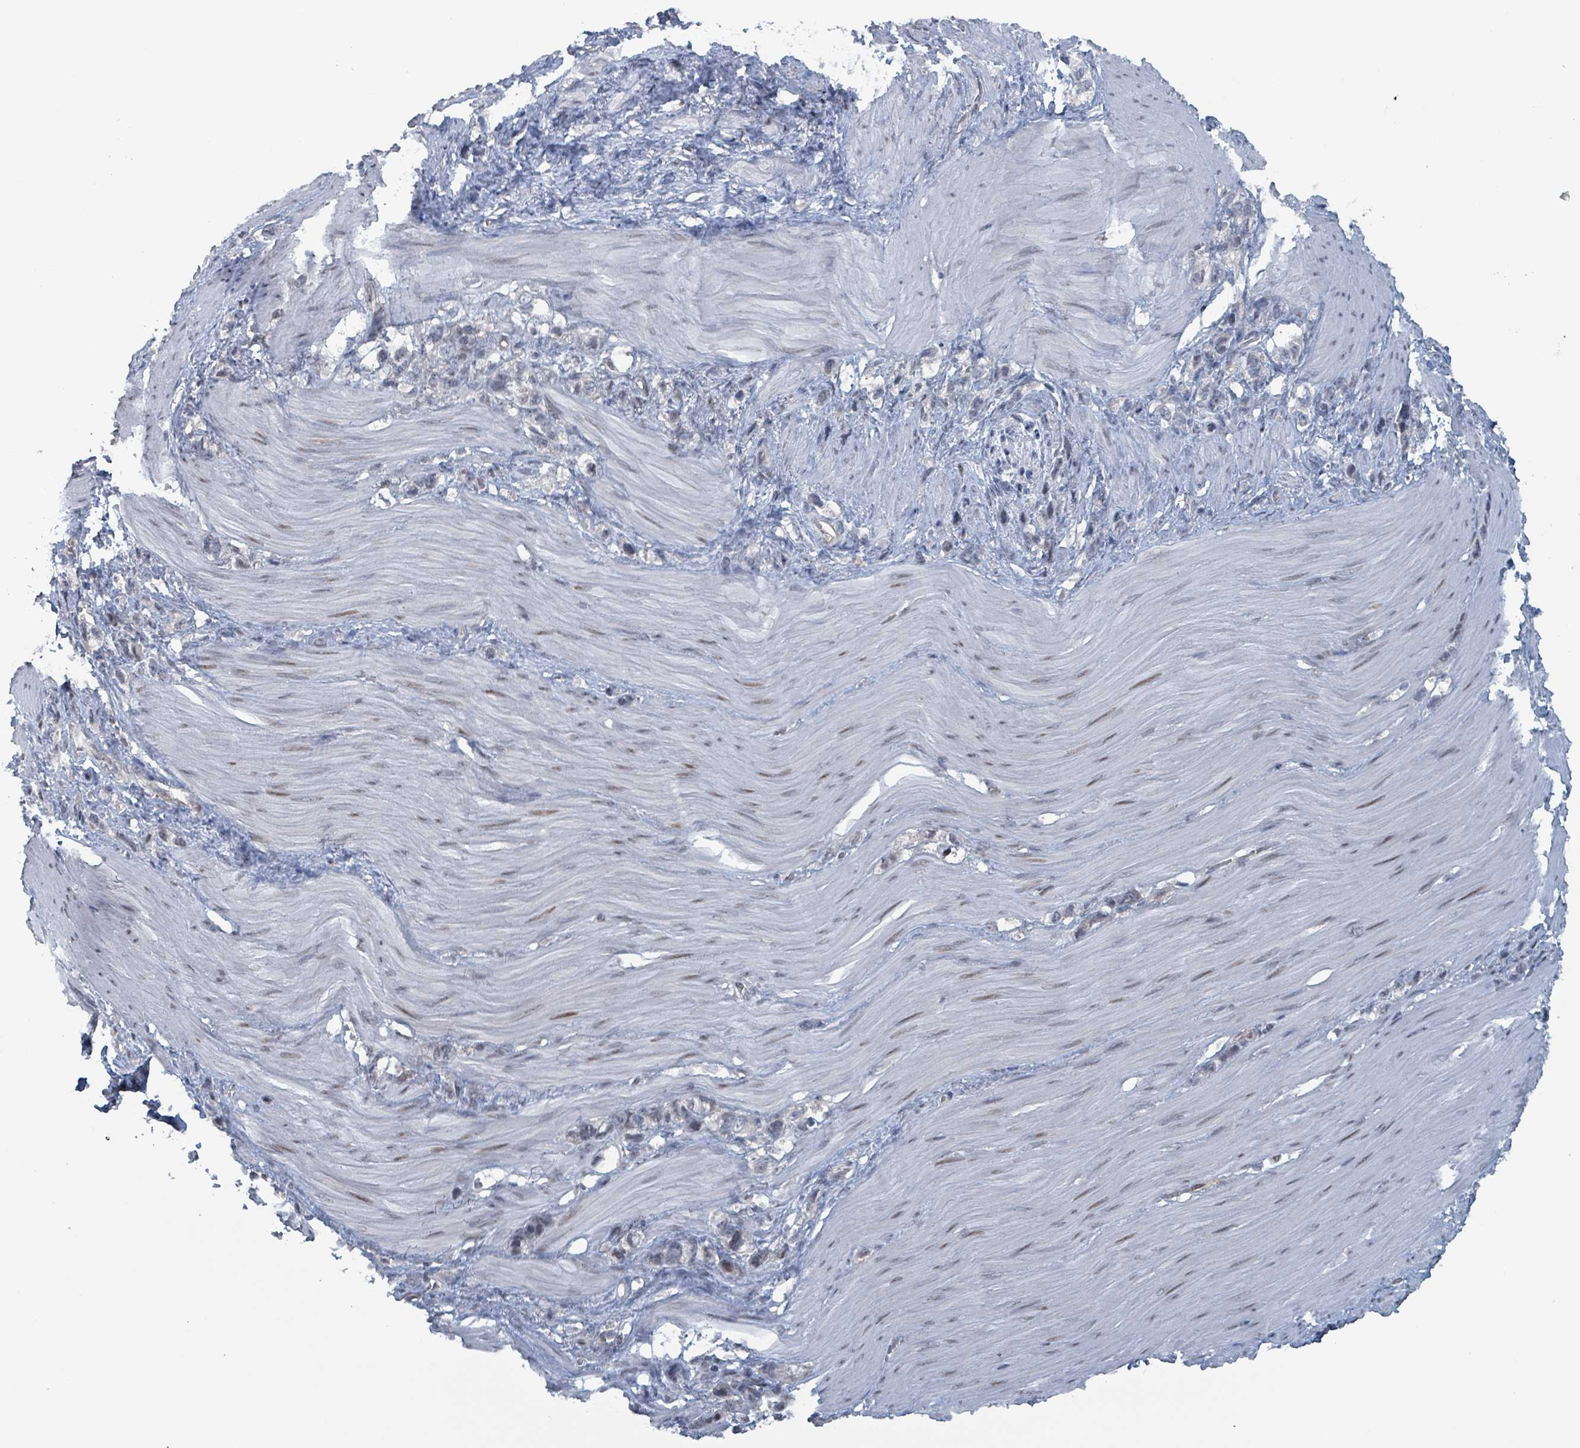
{"staining": {"intensity": "weak", "quantity": "<25%", "location": "nuclear"}, "tissue": "stomach cancer", "cell_type": "Tumor cells", "image_type": "cancer", "snomed": [{"axis": "morphology", "description": "Adenocarcinoma, NOS"}, {"axis": "topography", "description": "Stomach"}], "caption": "Tumor cells show no significant positivity in stomach adenocarcinoma.", "gene": "BIVM", "patient": {"sex": "female", "age": 65}}